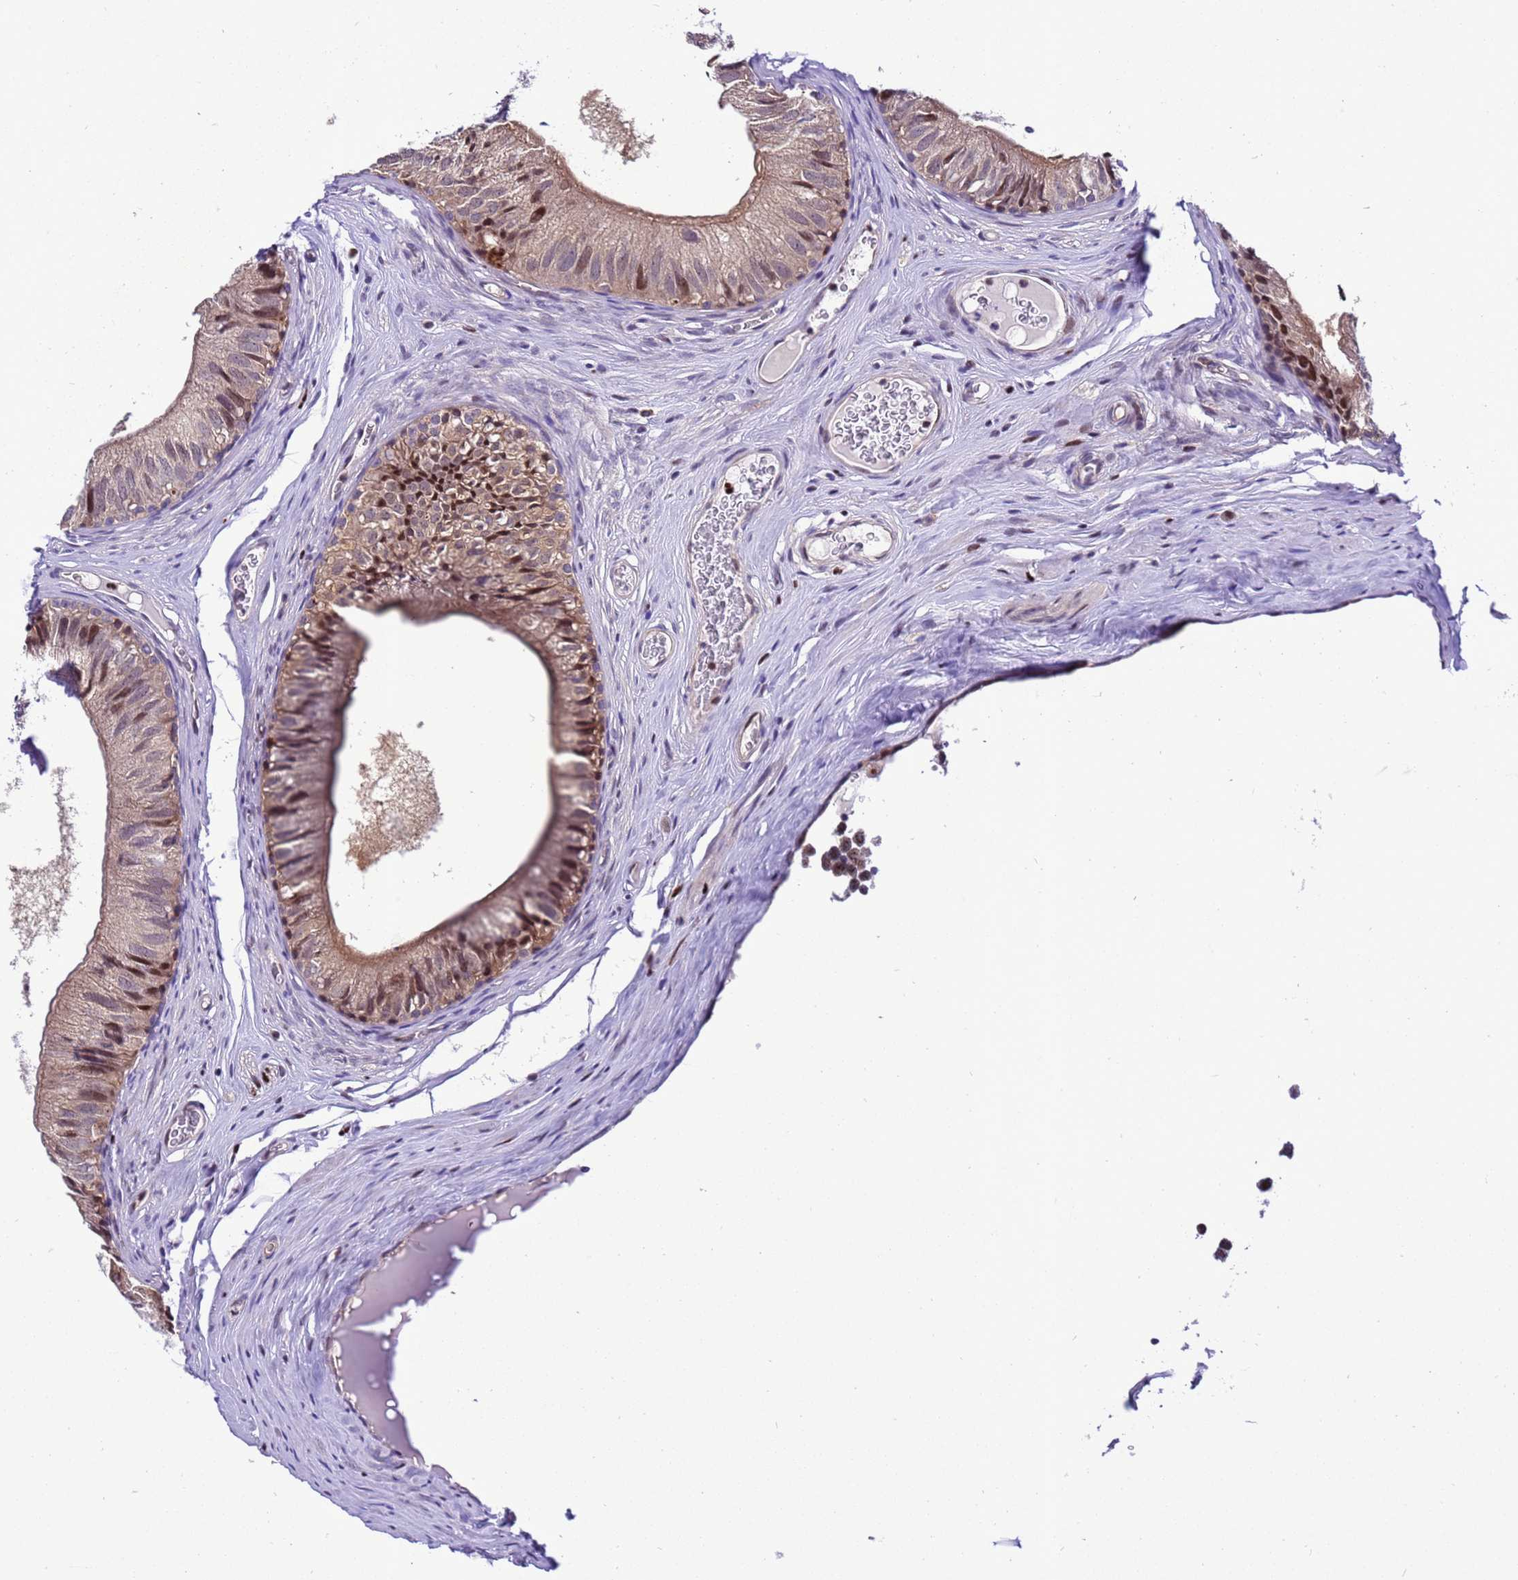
{"staining": {"intensity": "moderate", "quantity": "25%-75%", "location": "cytoplasmic/membranous,nuclear"}, "tissue": "epididymis", "cell_type": "Glandular cells", "image_type": "normal", "snomed": [{"axis": "morphology", "description": "Normal tissue, NOS"}, {"axis": "topography", "description": "Epididymis"}], "caption": "Normal epididymis was stained to show a protein in brown. There is medium levels of moderate cytoplasmic/membranous,nuclear positivity in approximately 25%-75% of glandular cells. The staining was performed using DAB (3,3'-diaminobenzidine), with brown indicating positive protein expression. Nuclei are stained blue with hematoxylin.", "gene": "RASD1", "patient": {"sex": "male", "age": 36}}